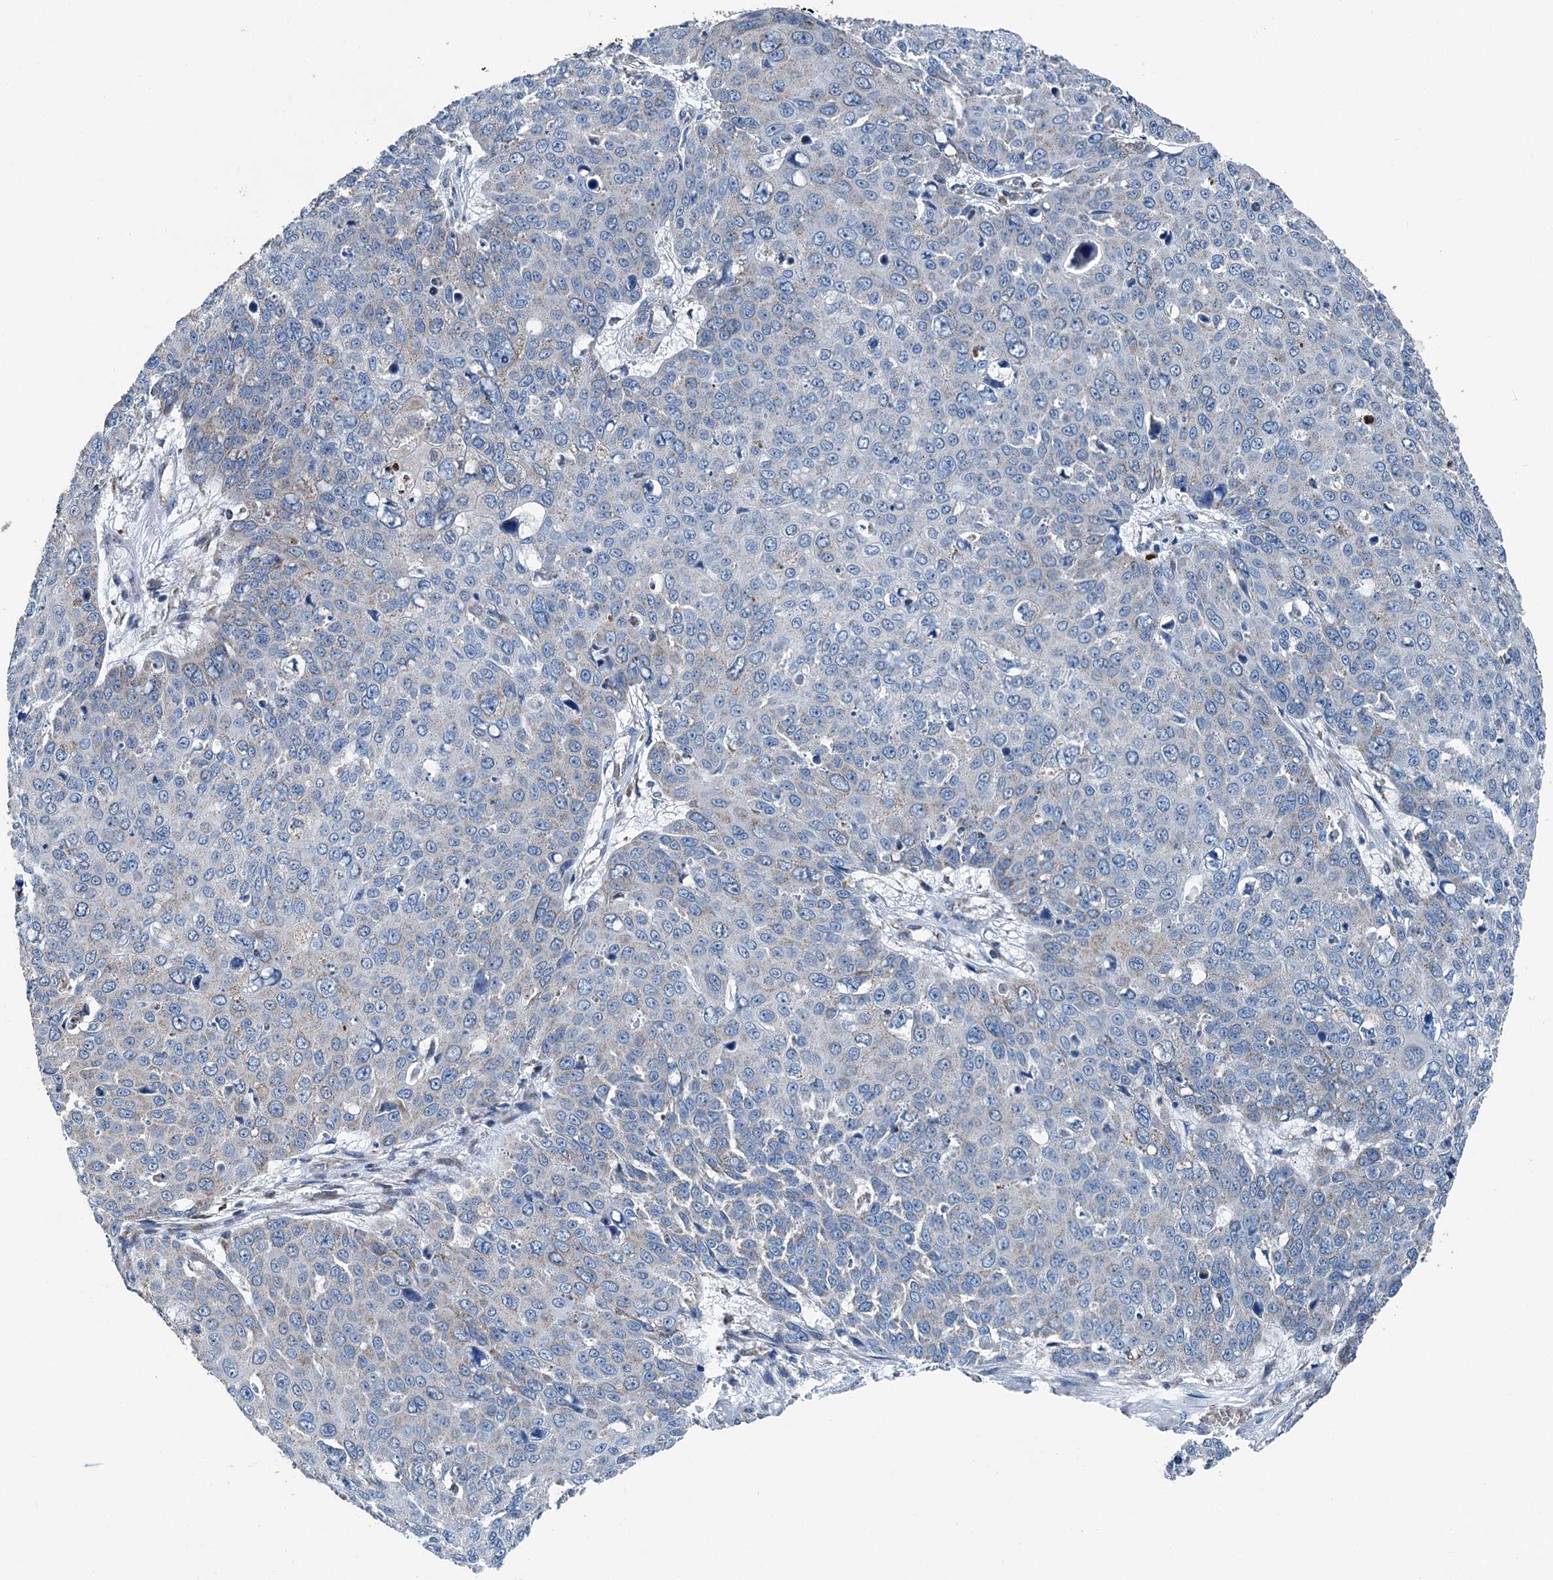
{"staining": {"intensity": "negative", "quantity": "none", "location": "none"}, "tissue": "skin cancer", "cell_type": "Tumor cells", "image_type": "cancer", "snomed": [{"axis": "morphology", "description": "Squamous cell carcinoma, NOS"}, {"axis": "topography", "description": "Skin"}], "caption": "Tumor cells are negative for protein expression in human skin cancer (squamous cell carcinoma). The staining was performed using DAB (3,3'-diaminobenzidine) to visualize the protein expression in brown, while the nuclei were stained in blue with hematoxylin (Magnification: 20x).", "gene": "TRPT1", "patient": {"sex": "male", "age": 71}}